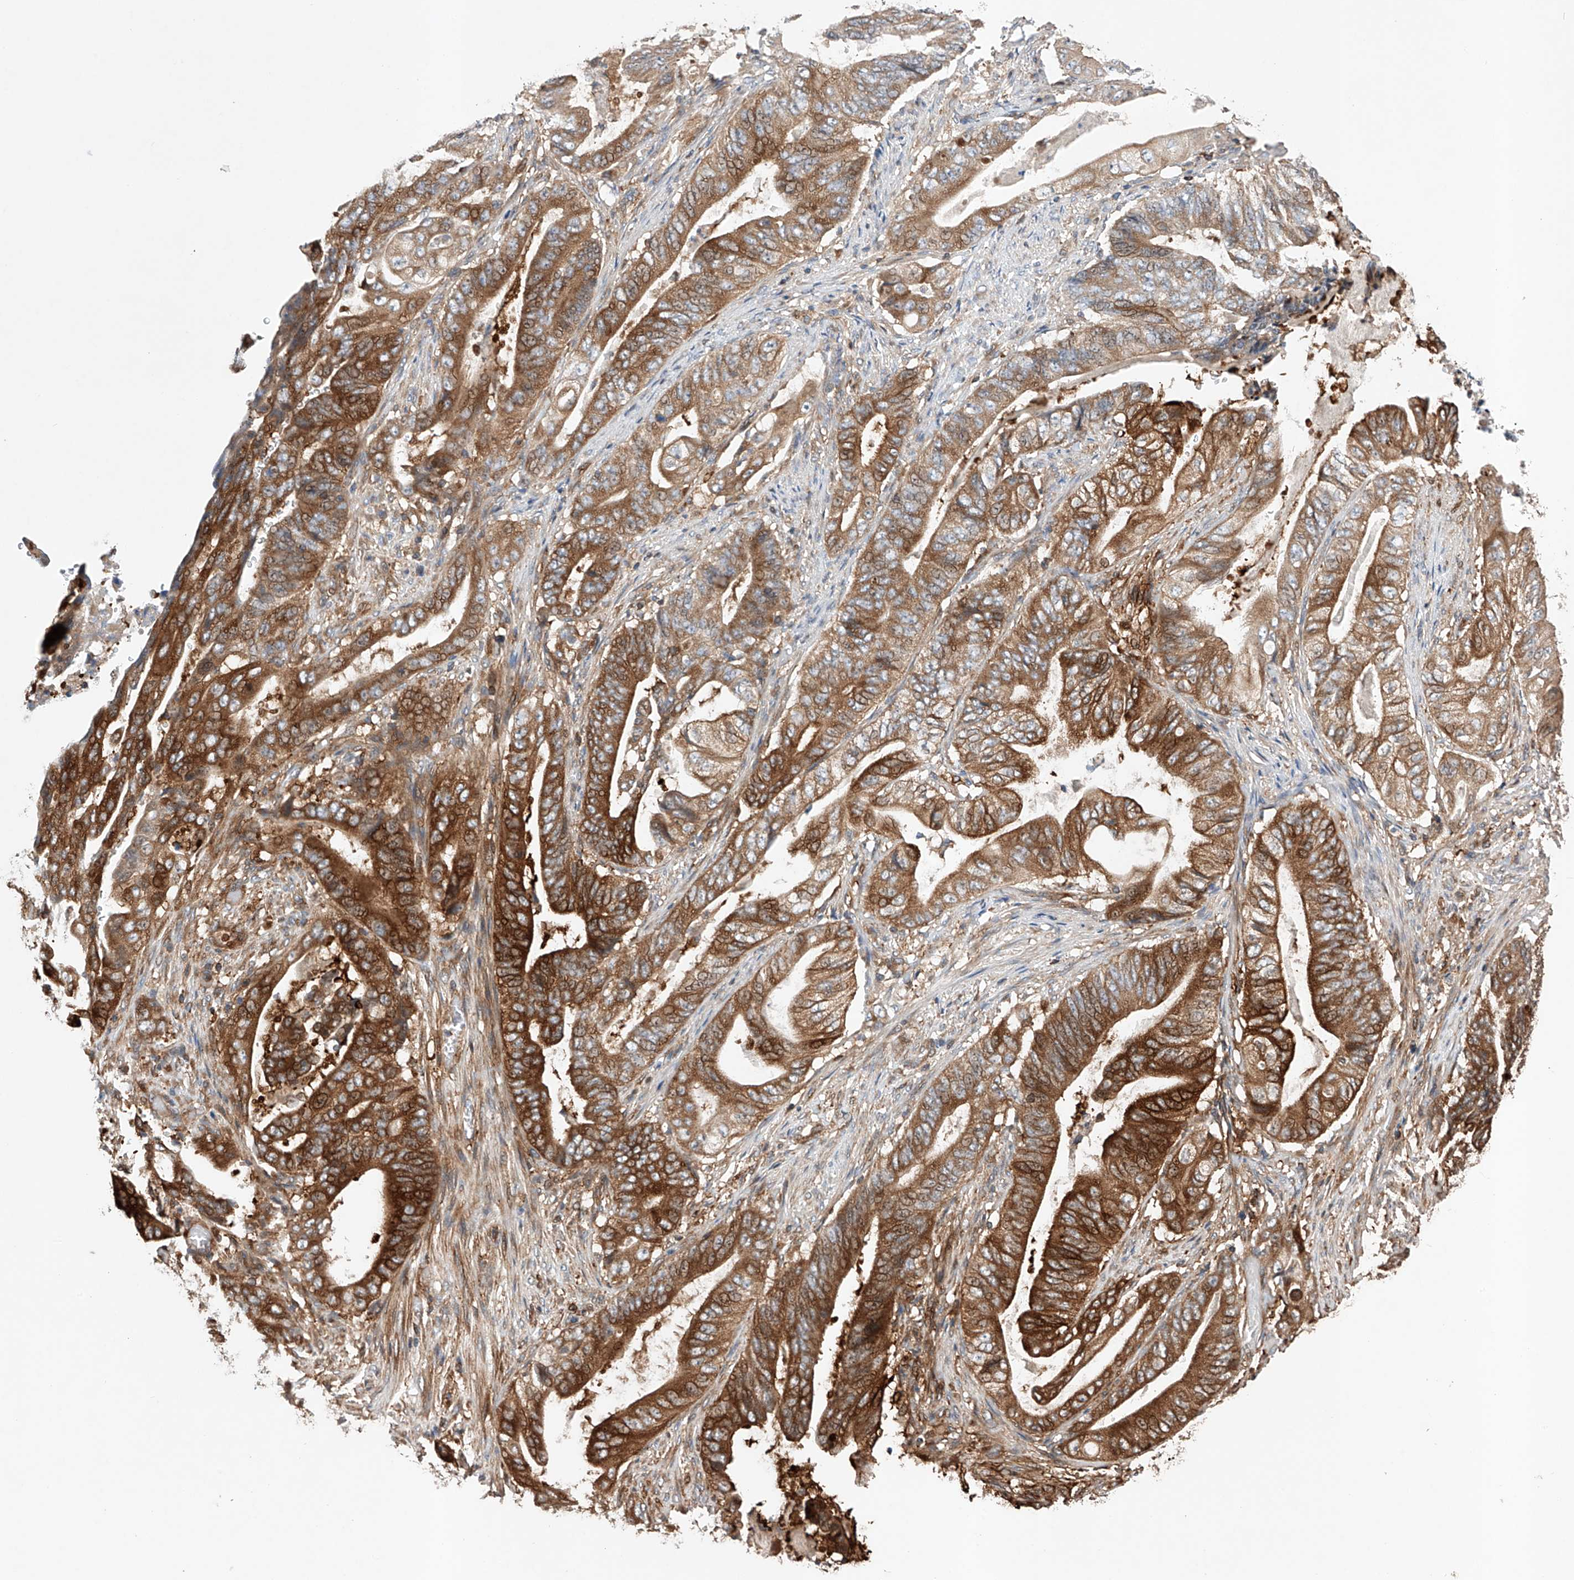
{"staining": {"intensity": "strong", "quantity": ">75%", "location": "cytoplasmic/membranous"}, "tissue": "stomach cancer", "cell_type": "Tumor cells", "image_type": "cancer", "snomed": [{"axis": "morphology", "description": "Adenocarcinoma, NOS"}, {"axis": "topography", "description": "Stomach"}], "caption": "High-power microscopy captured an immunohistochemistry (IHC) photomicrograph of stomach adenocarcinoma, revealing strong cytoplasmic/membranous expression in about >75% of tumor cells.", "gene": "TIMM23", "patient": {"sex": "female", "age": 73}}